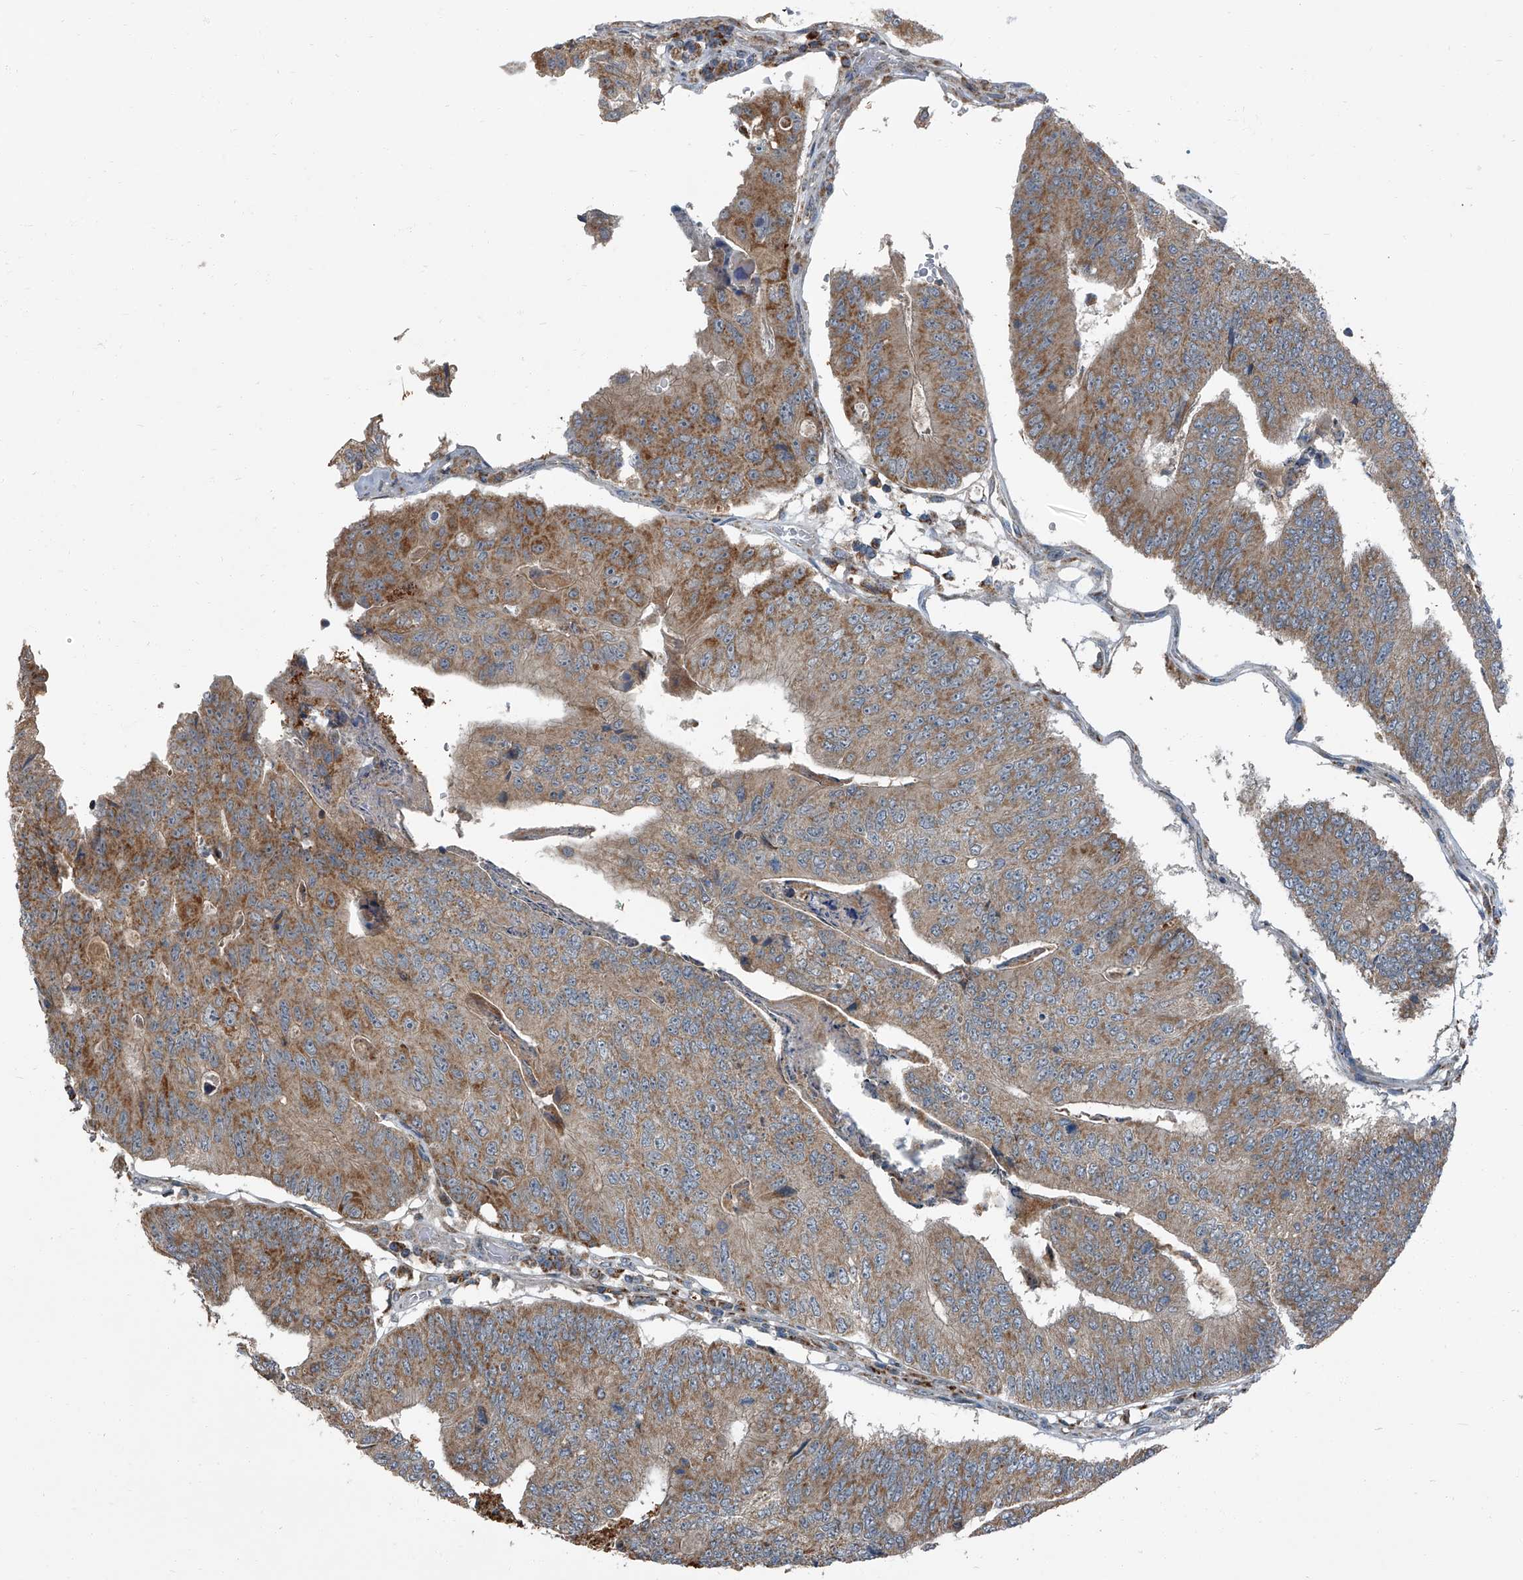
{"staining": {"intensity": "moderate", "quantity": ">75%", "location": "cytoplasmic/membranous"}, "tissue": "colorectal cancer", "cell_type": "Tumor cells", "image_type": "cancer", "snomed": [{"axis": "morphology", "description": "Adenocarcinoma, NOS"}, {"axis": "topography", "description": "Colon"}], "caption": "Protein analysis of colorectal cancer (adenocarcinoma) tissue displays moderate cytoplasmic/membranous positivity in about >75% of tumor cells.", "gene": "CHRNA7", "patient": {"sex": "female", "age": 67}}